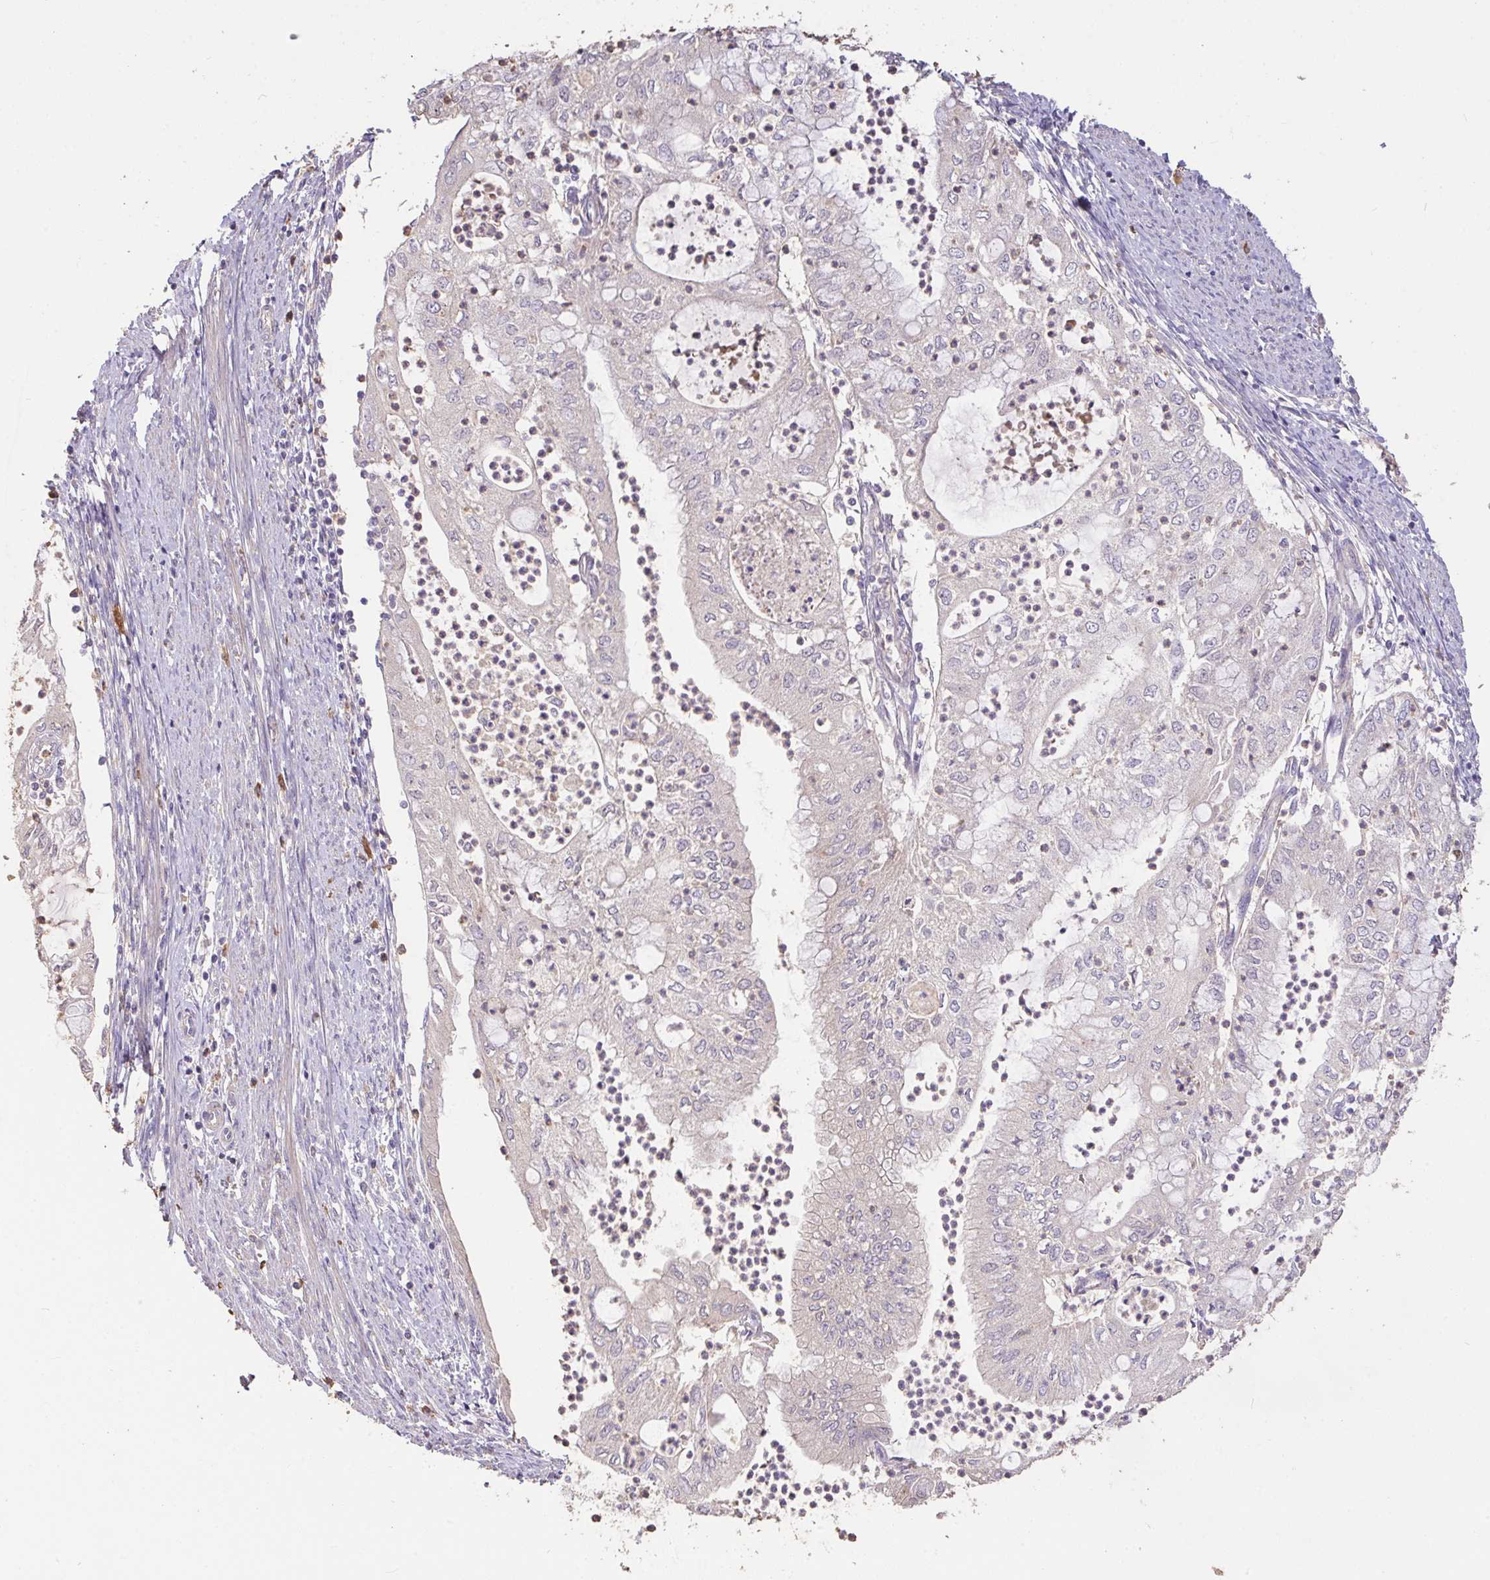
{"staining": {"intensity": "negative", "quantity": "none", "location": "none"}, "tissue": "endometrial cancer", "cell_type": "Tumor cells", "image_type": "cancer", "snomed": [{"axis": "morphology", "description": "Adenocarcinoma, NOS"}, {"axis": "topography", "description": "Endometrium"}], "caption": "Endometrial cancer was stained to show a protein in brown. There is no significant positivity in tumor cells.", "gene": "FCER1A", "patient": {"sex": "female", "age": 75}}